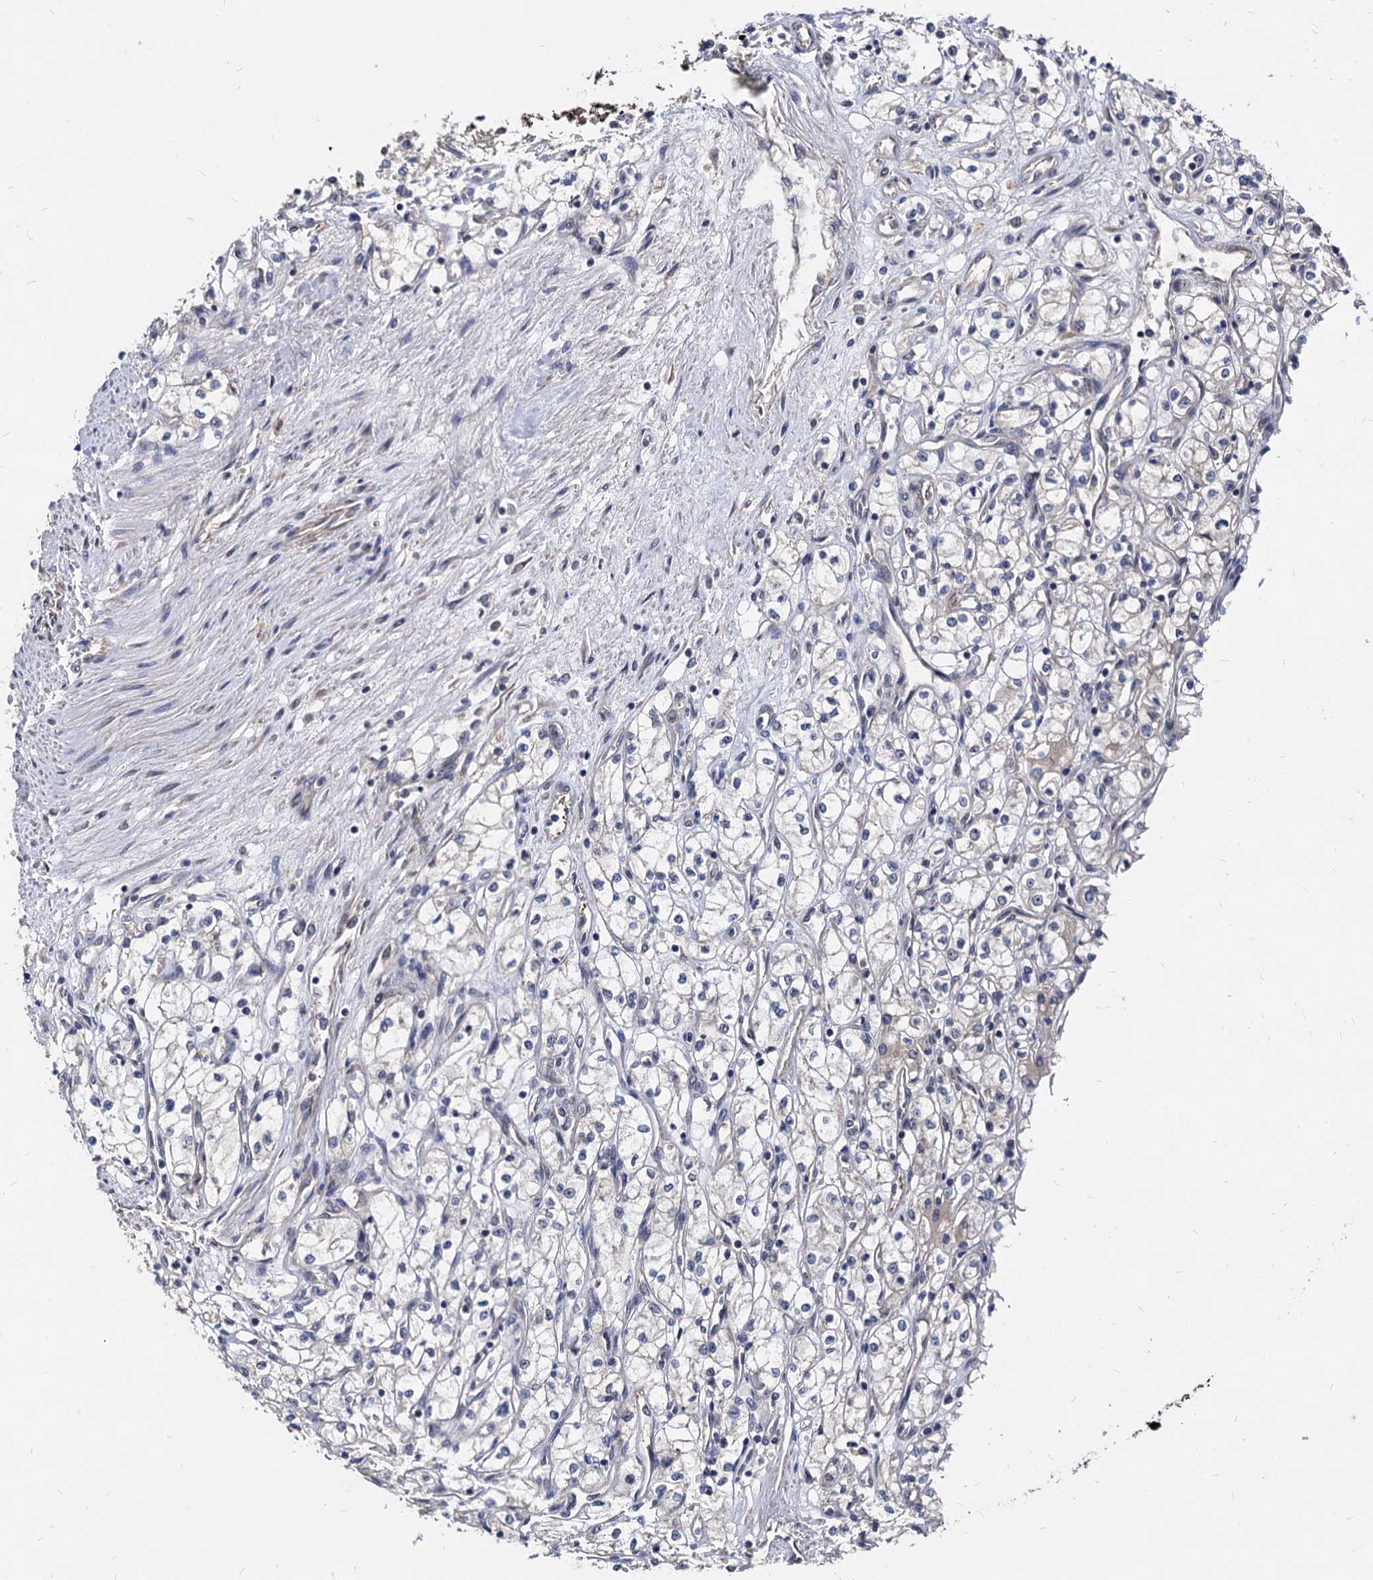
{"staining": {"intensity": "negative", "quantity": "none", "location": "none"}, "tissue": "renal cancer", "cell_type": "Tumor cells", "image_type": "cancer", "snomed": [{"axis": "morphology", "description": "Adenocarcinoma, NOS"}, {"axis": "topography", "description": "Kidney"}], "caption": "DAB immunohistochemical staining of renal cancer shows no significant staining in tumor cells.", "gene": "PSMD4", "patient": {"sex": "male", "age": 59}}